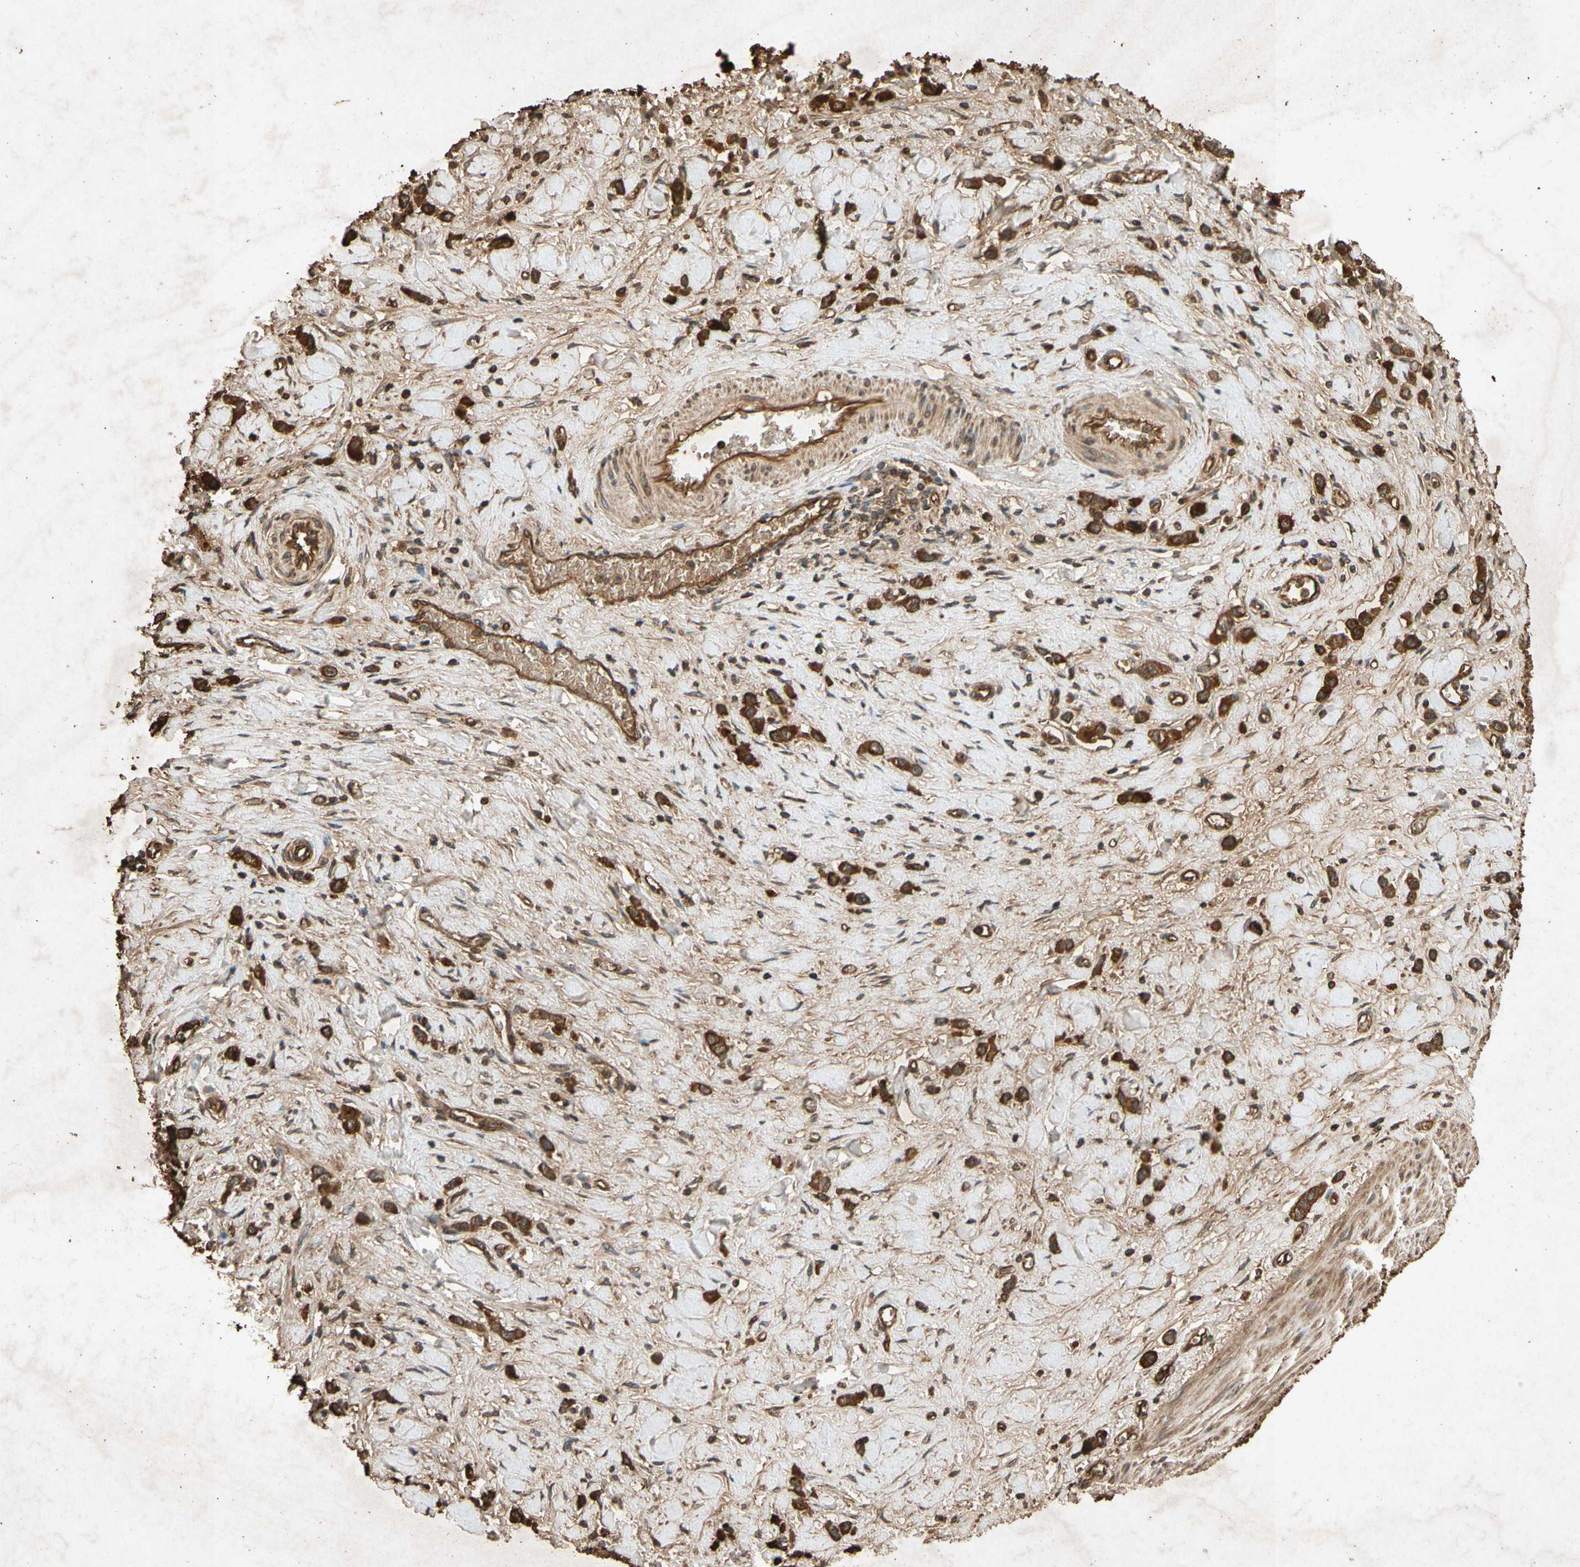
{"staining": {"intensity": "strong", "quantity": ">75%", "location": "cytoplasmic/membranous"}, "tissue": "stomach cancer", "cell_type": "Tumor cells", "image_type": "cancer", "snomed": [{"axis": "morphology", "description": "Normal tissue, NOS"}, {"axis": "morphology", "description": "Adenocarcinoma, NOS"}, {"axis": "topography", "description": "Stomach, upper"}, {"axis": "topography", "description": "Stomach"}], "caption": "A micrograph of stomach cancer stained for a protein displays strong cytoplasmic/membranous brown staining in tumor cells. The staining is performed using DAB (3,3'-diaminobenzidine) brown chromogen to label protein expression. The nuclei are counter-stained blue using hematoxylin.", "gene": "TXN2", "patient": {"sex": "female", "age": 65}}